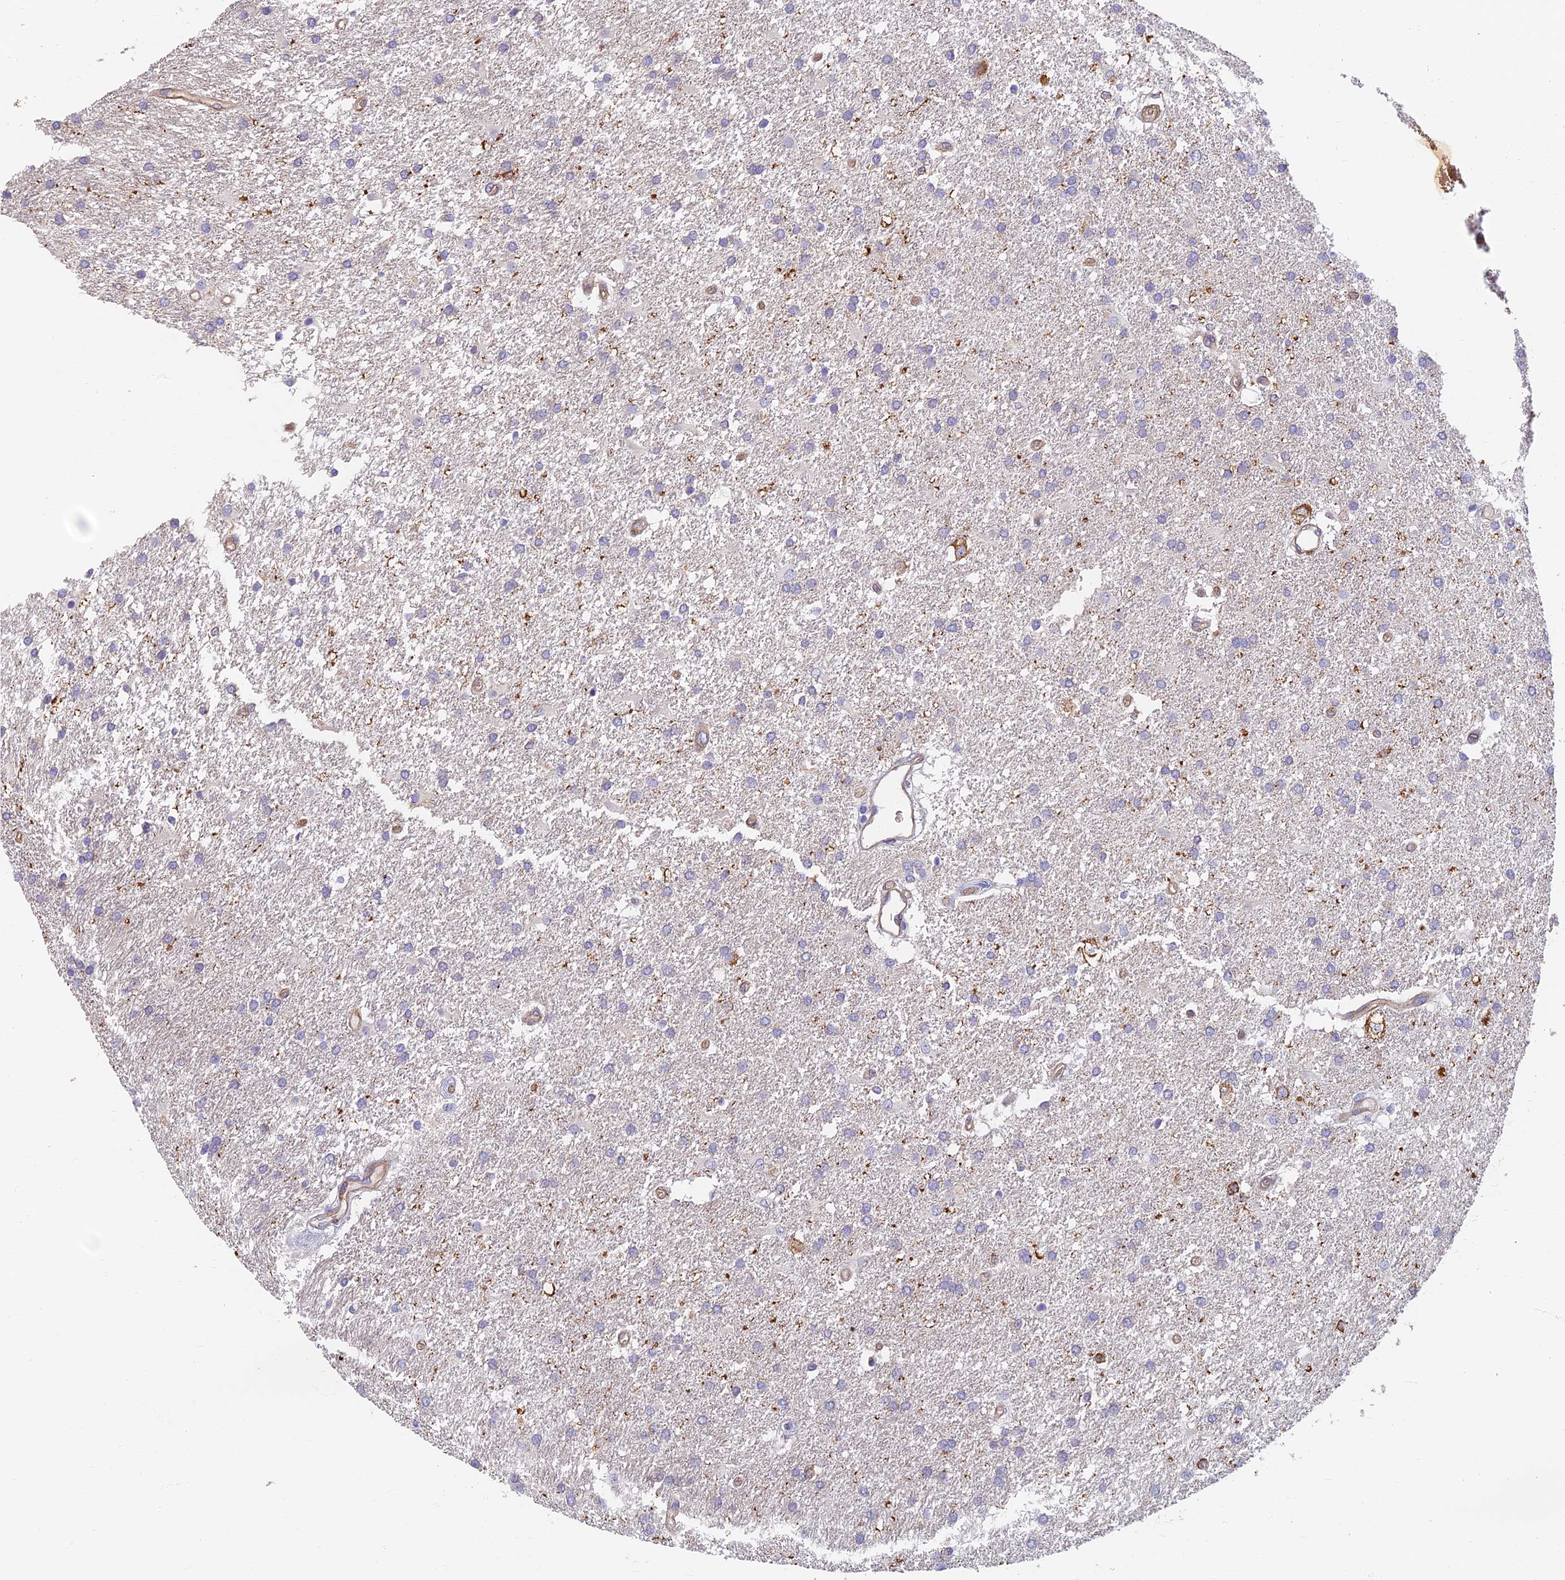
{"staining": {"intensity": "negative", "quantity": "none", "location": "none"}, "tissue": "glioma", "cell_type": "Tumor cells", "image_type": "cancer", "snomed": [{"axis": "morphology", "description": "Glioma, malignant, Low grade"}, {"axis": "topography", "description": "Brain"}], "caption": "Immunohistochemistry histopathology image of glioma stained for a protein (brown), which exhibits no staining in tumor cells. (Stains: DAB immunohistochemistry (IHC) with hematoxylin counter stain, Microscopy: brightfield microscopy at high magnification).", "gene": "RHBDL2", "patient": {"sex": "male", "age": 66}}